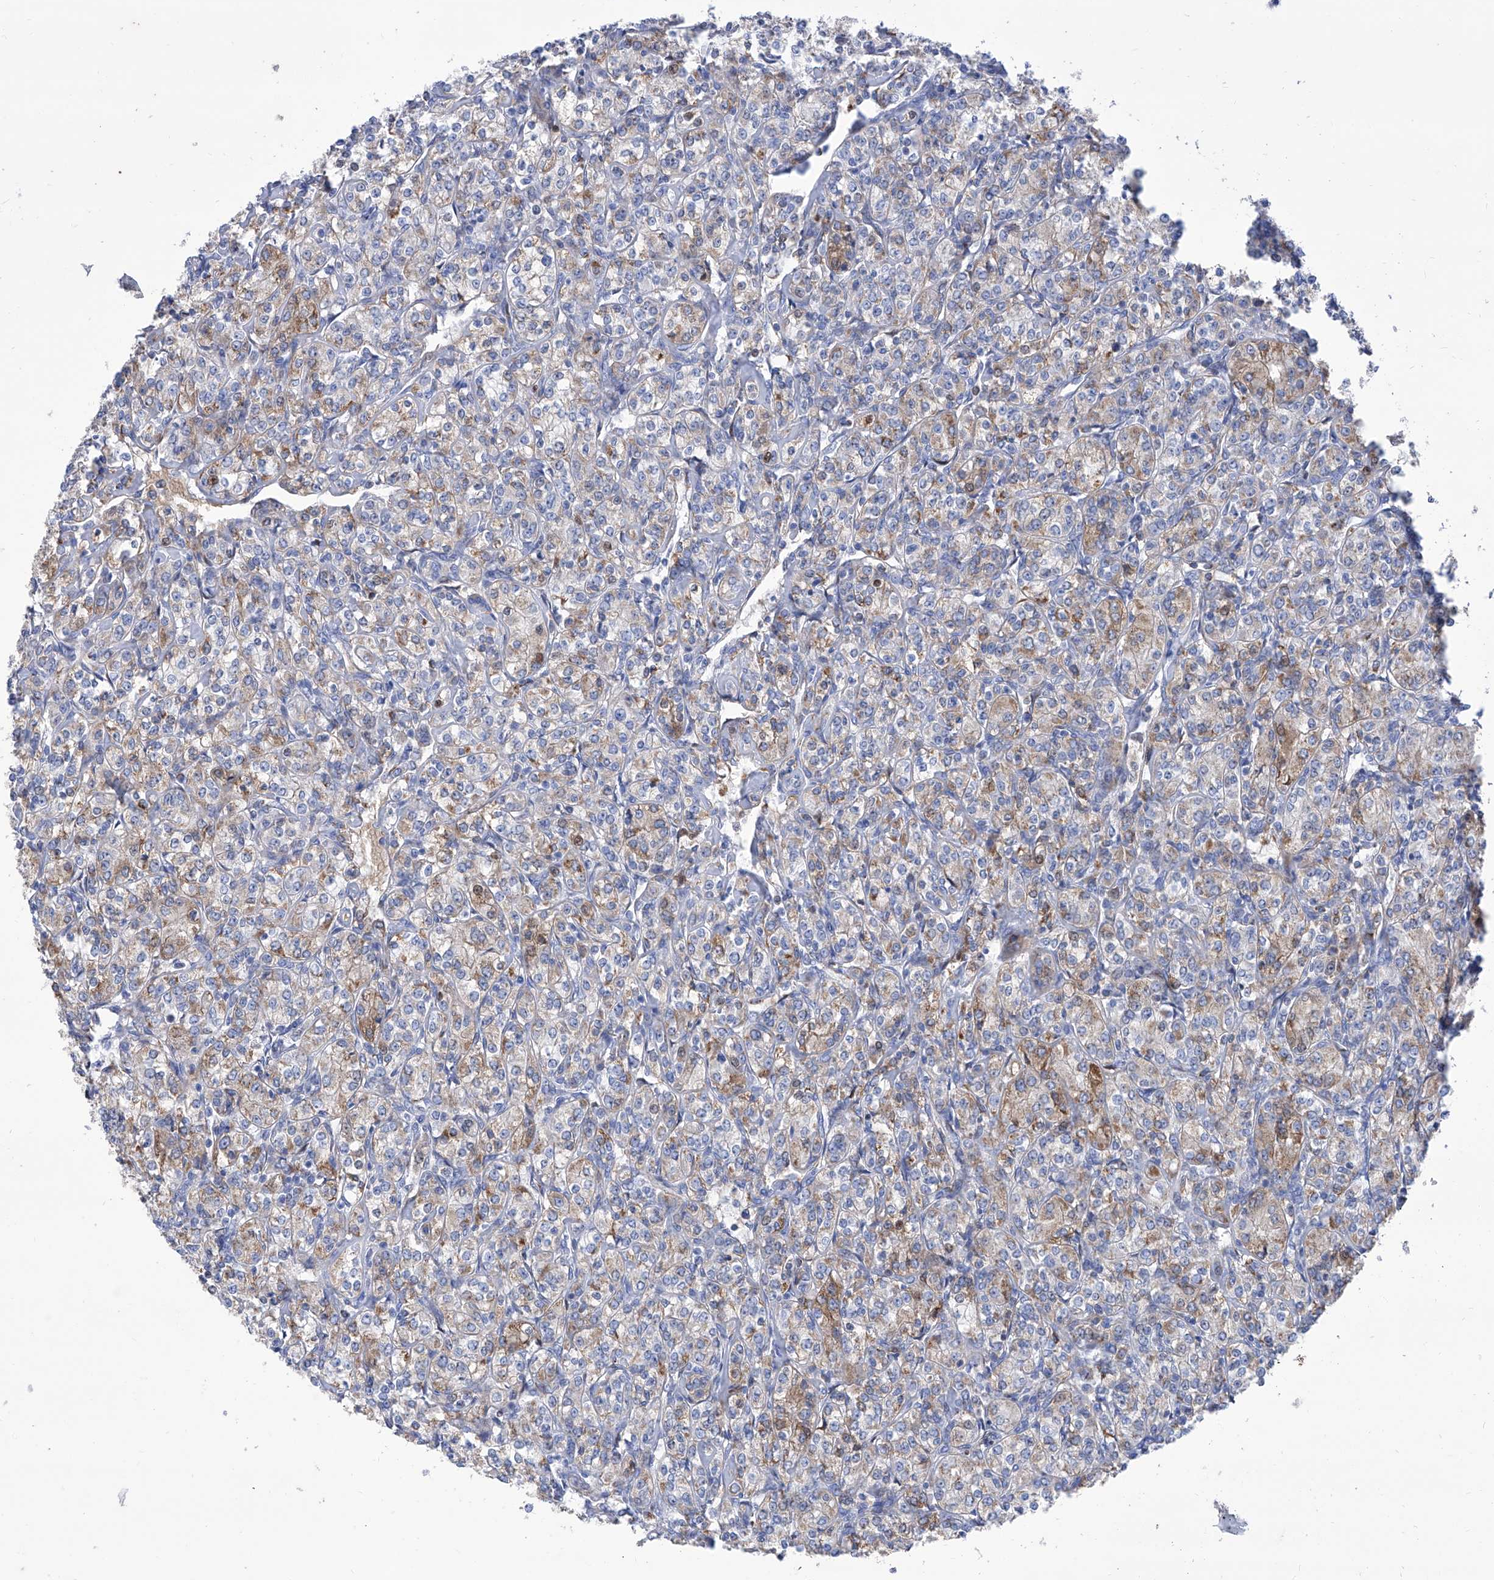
{"staining": {"intensity": "moderate", "quantity": "<25%", "location": "cytoplasmic/membranous"}, "tissue": "renal cancer", "cell_type": "Tumor cells", "image_type": "cancer", "snomed": [{"axis": "morphology", "description": "Adenocarcinoma, NOS"}, {"axis": "topography", "description": "Kidney"}], "caption": "Tumor cells exhibit moderate cytoplasmic/membranous positivity in approximately <25% of cells in renal cancer. (Brightfield microscopy of DAB IHC at high magnification).", "gene": "SRBD1", "patient": {"sex": "male", "age": 77}}